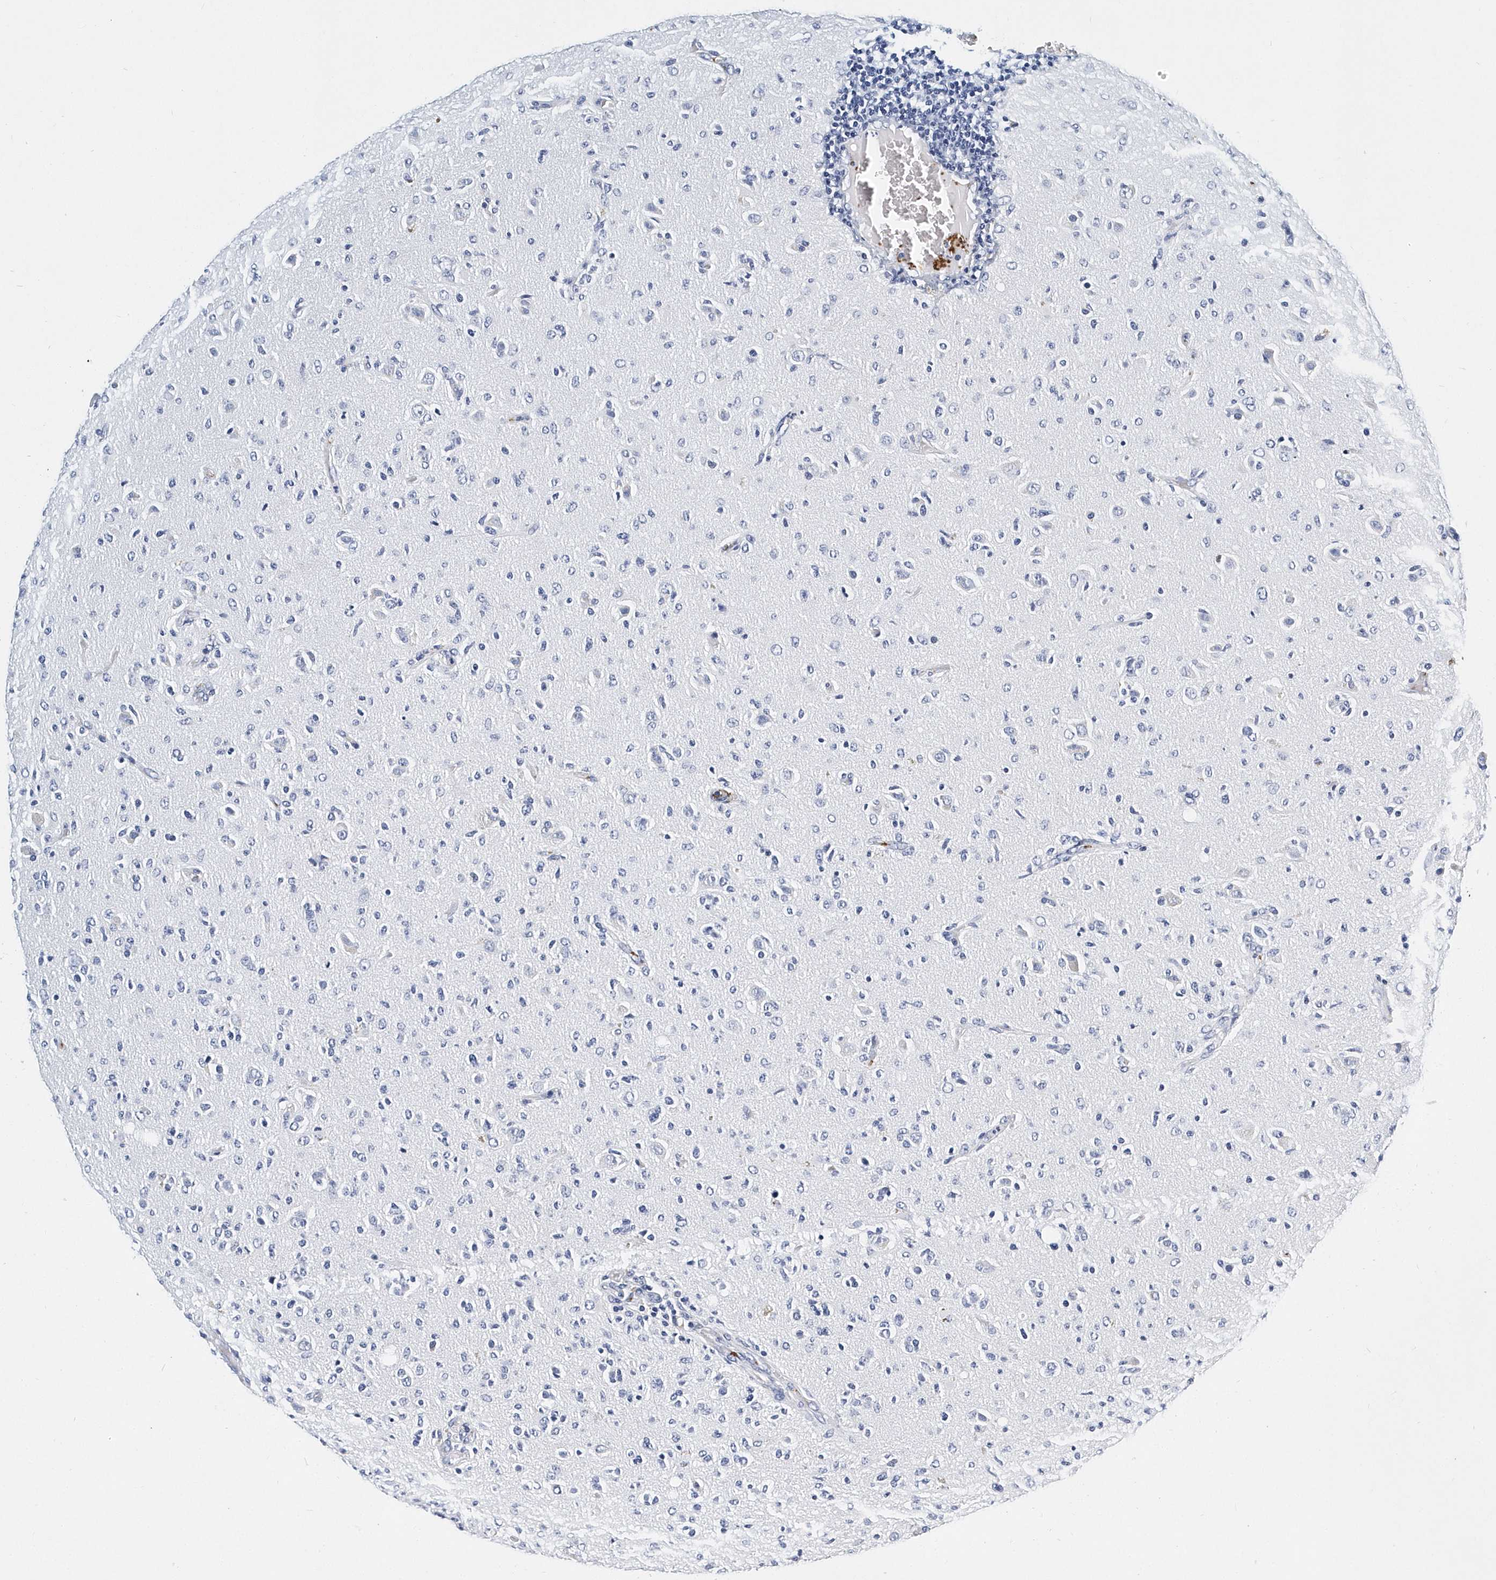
{"staining": {"intensity": "negative", "quantity": "none", "location": "none"}, "tissue": "glioma", "cell_type": "Tumor cells", "image_type": "cancer", "snomed": [{"axis": "morphology", "description": "Glioma, malignant, High grade"}, {"axis": "topography", "description": "Brain"}], "caption": "A photomicrograph of malignant high-grade glioma stained for a protein exhibits no brown staining in tumor cells. Nuclei are stained in blue.", "gene": "ITGA2B", "patient": {"sex": "female", "age": 57}}